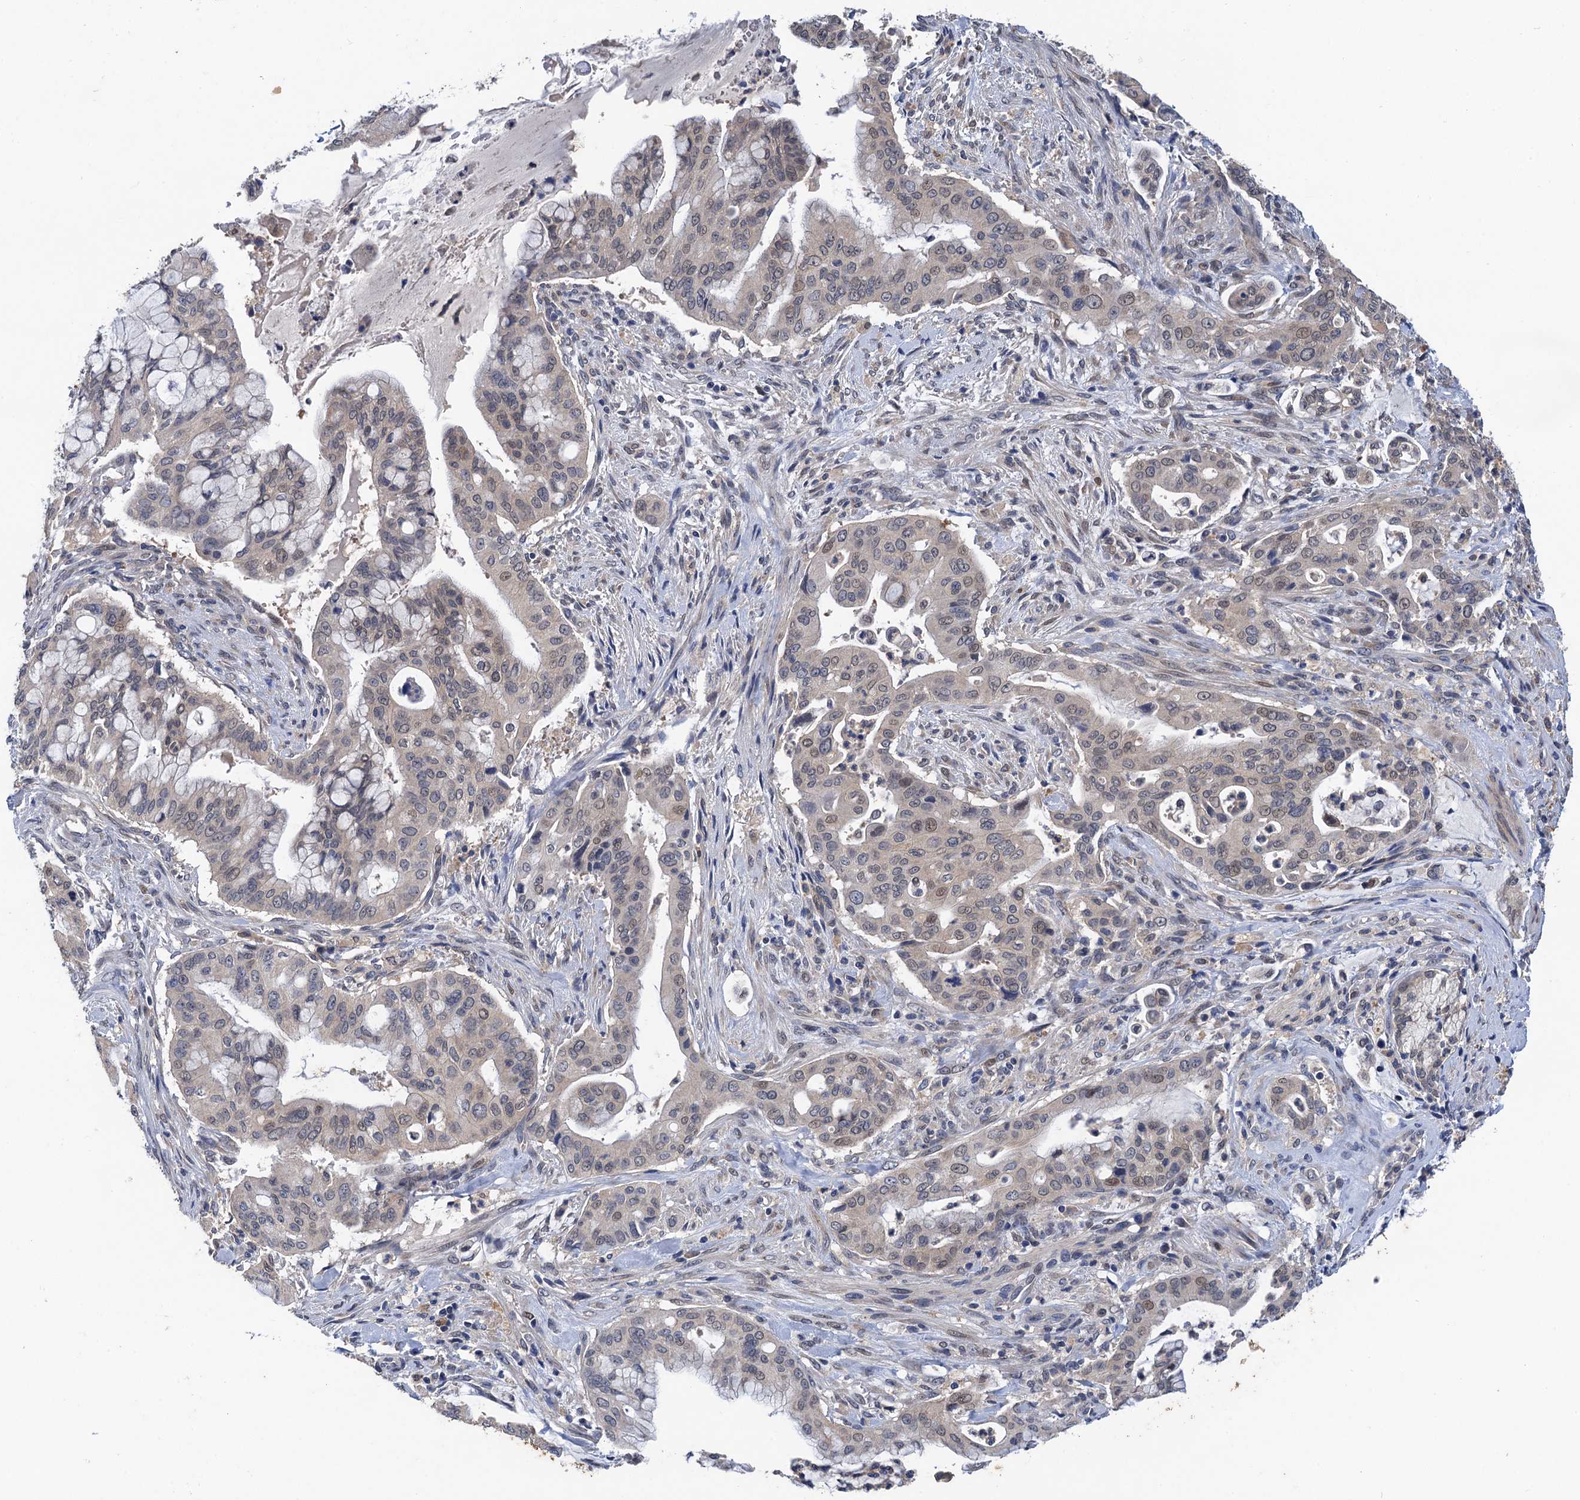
{"staining": {"intensity": "weak", "quantity": "<25%", "location": "nuclear"}, "tissue": "pancreatic cancer", "cell_type": "Tumor cells", "image_type": "cancer", "snomed": [{"axis": "morphology", "description": "Adenocarcinoma, NOS"}, {"axis": "topography", "description": "Pancreas"}], "caption": "A photomicrograph of pancreatic adenocarcinoma stained for a protein reveals no brown staining in tumor cells.", "gene": "TMEM39B", "patient": {"sex": "male", "age": 46}}